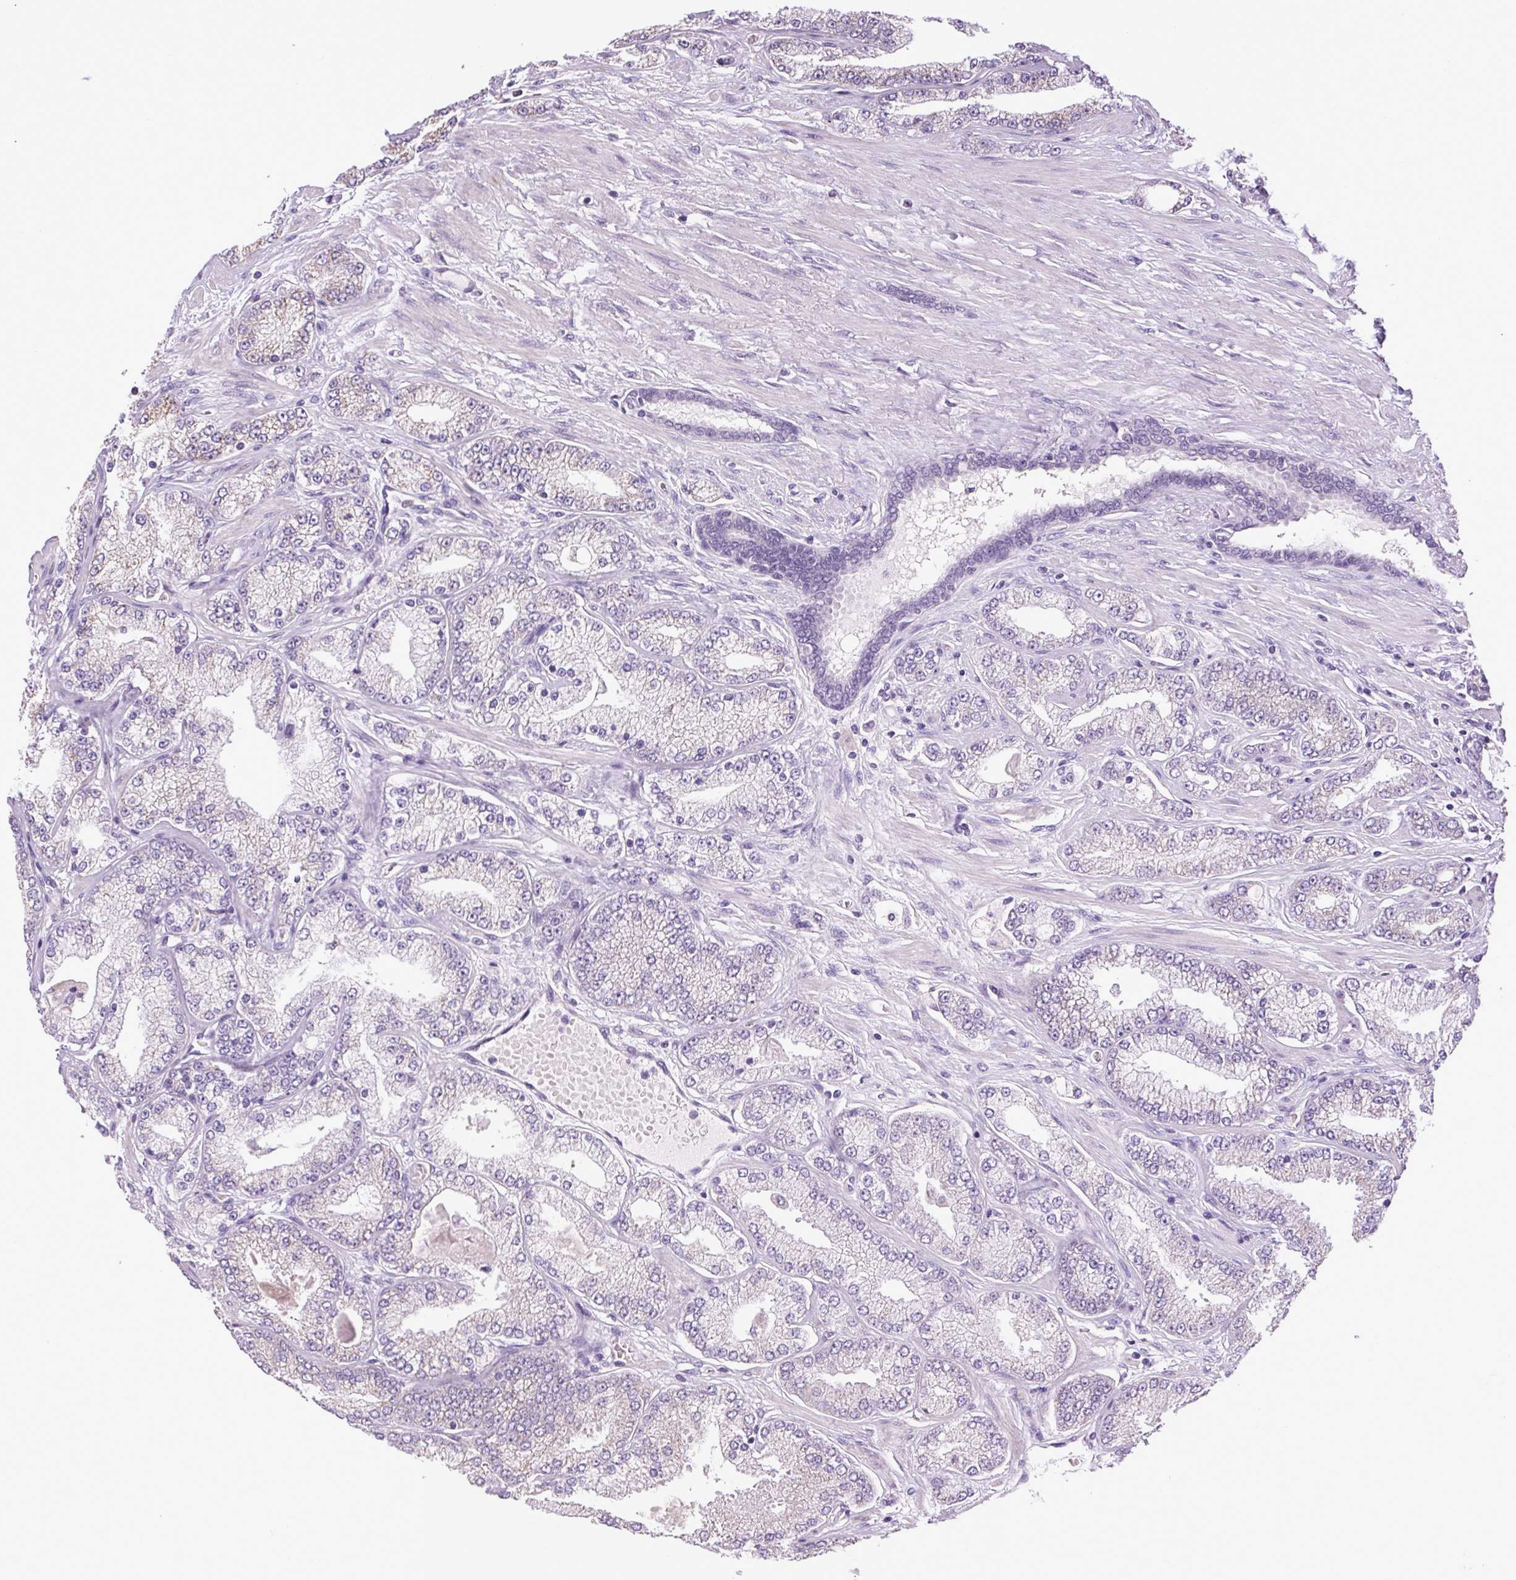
{"staining": {"intensity": "moderate", "quantity": "<25%", "location": "cytoplasmic/membranous"}, "tissue": "prostate cancer", "cell_type": "Tumor cells", "image_type": "cancer", "snomed": [{"axis": "morphology", "description": "Adenocarcinoma, High grade"}, {"axis": "topography", "description": "Prostate"}], "caption": "DAB immunohistochemical staining of adenocarcinoma (high-grade) (prostate) demonstrates moderate cytoplasmic/membranous protein positivity in about <25% of tumor cells.", "gene": "PLCG1", "patient": {"sex": "male", "age": 68}}